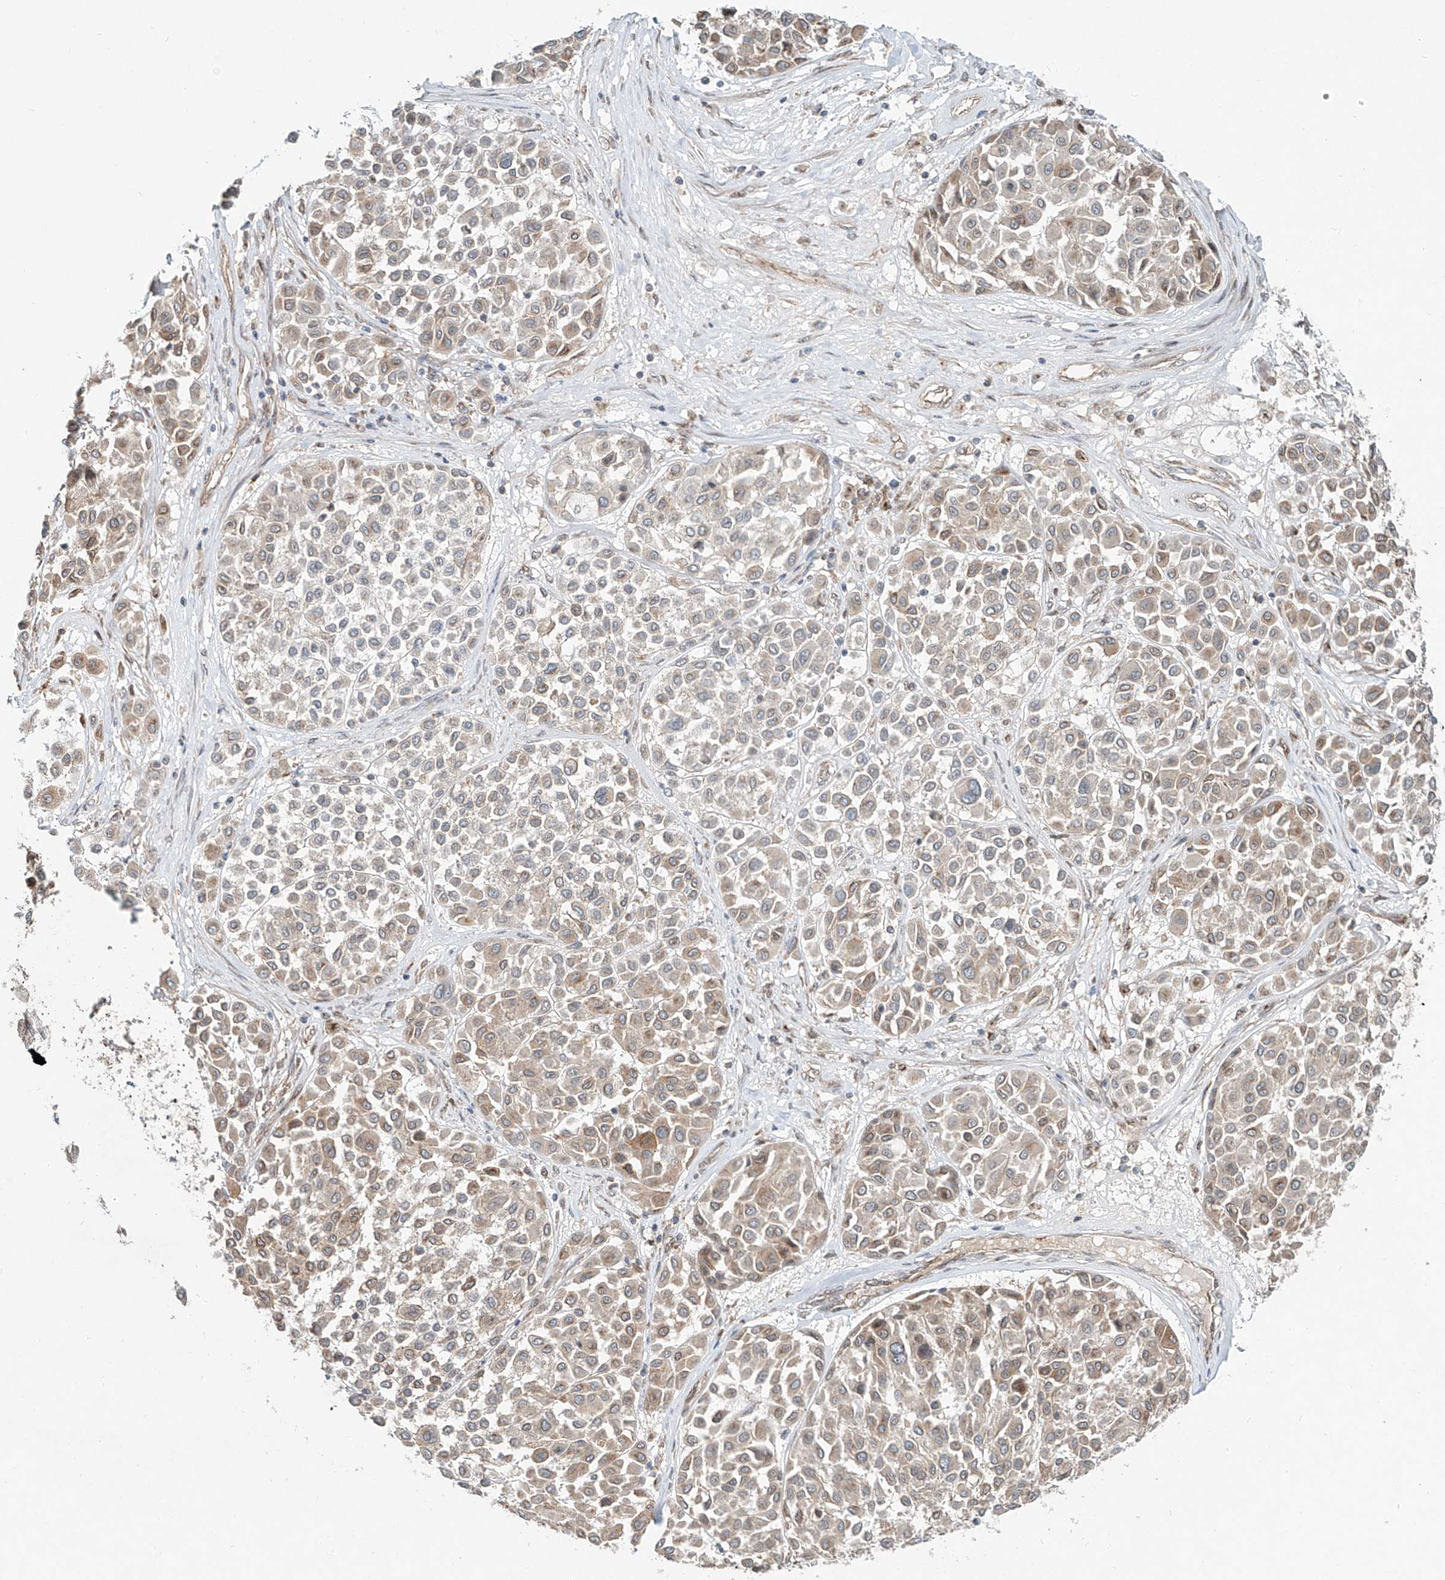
{"staining": {"intensity": "weak", "quantity": "25%-75%", "location": "cytoplasmic/membranous"}, "tissue": "melanoma", "cell_type": "Tumor cells", "image_type": "cancer", "snomed": [{"axis": "morphology", "description": "Malignant melanoma, Metastatic site"}, {"axis": "topography", "description": "Soft tissue"}], "caption": "Tumor cells exhibit low levels of weak cytoplasmic/membranous staining in about 25%-75% of cells in human malignant melanoma (metastatic site). (DAB = brown stain, brightfield microscopy at high magnification).", "gene": "CUX1", "patient": {"sex": "male", "age": 41}}